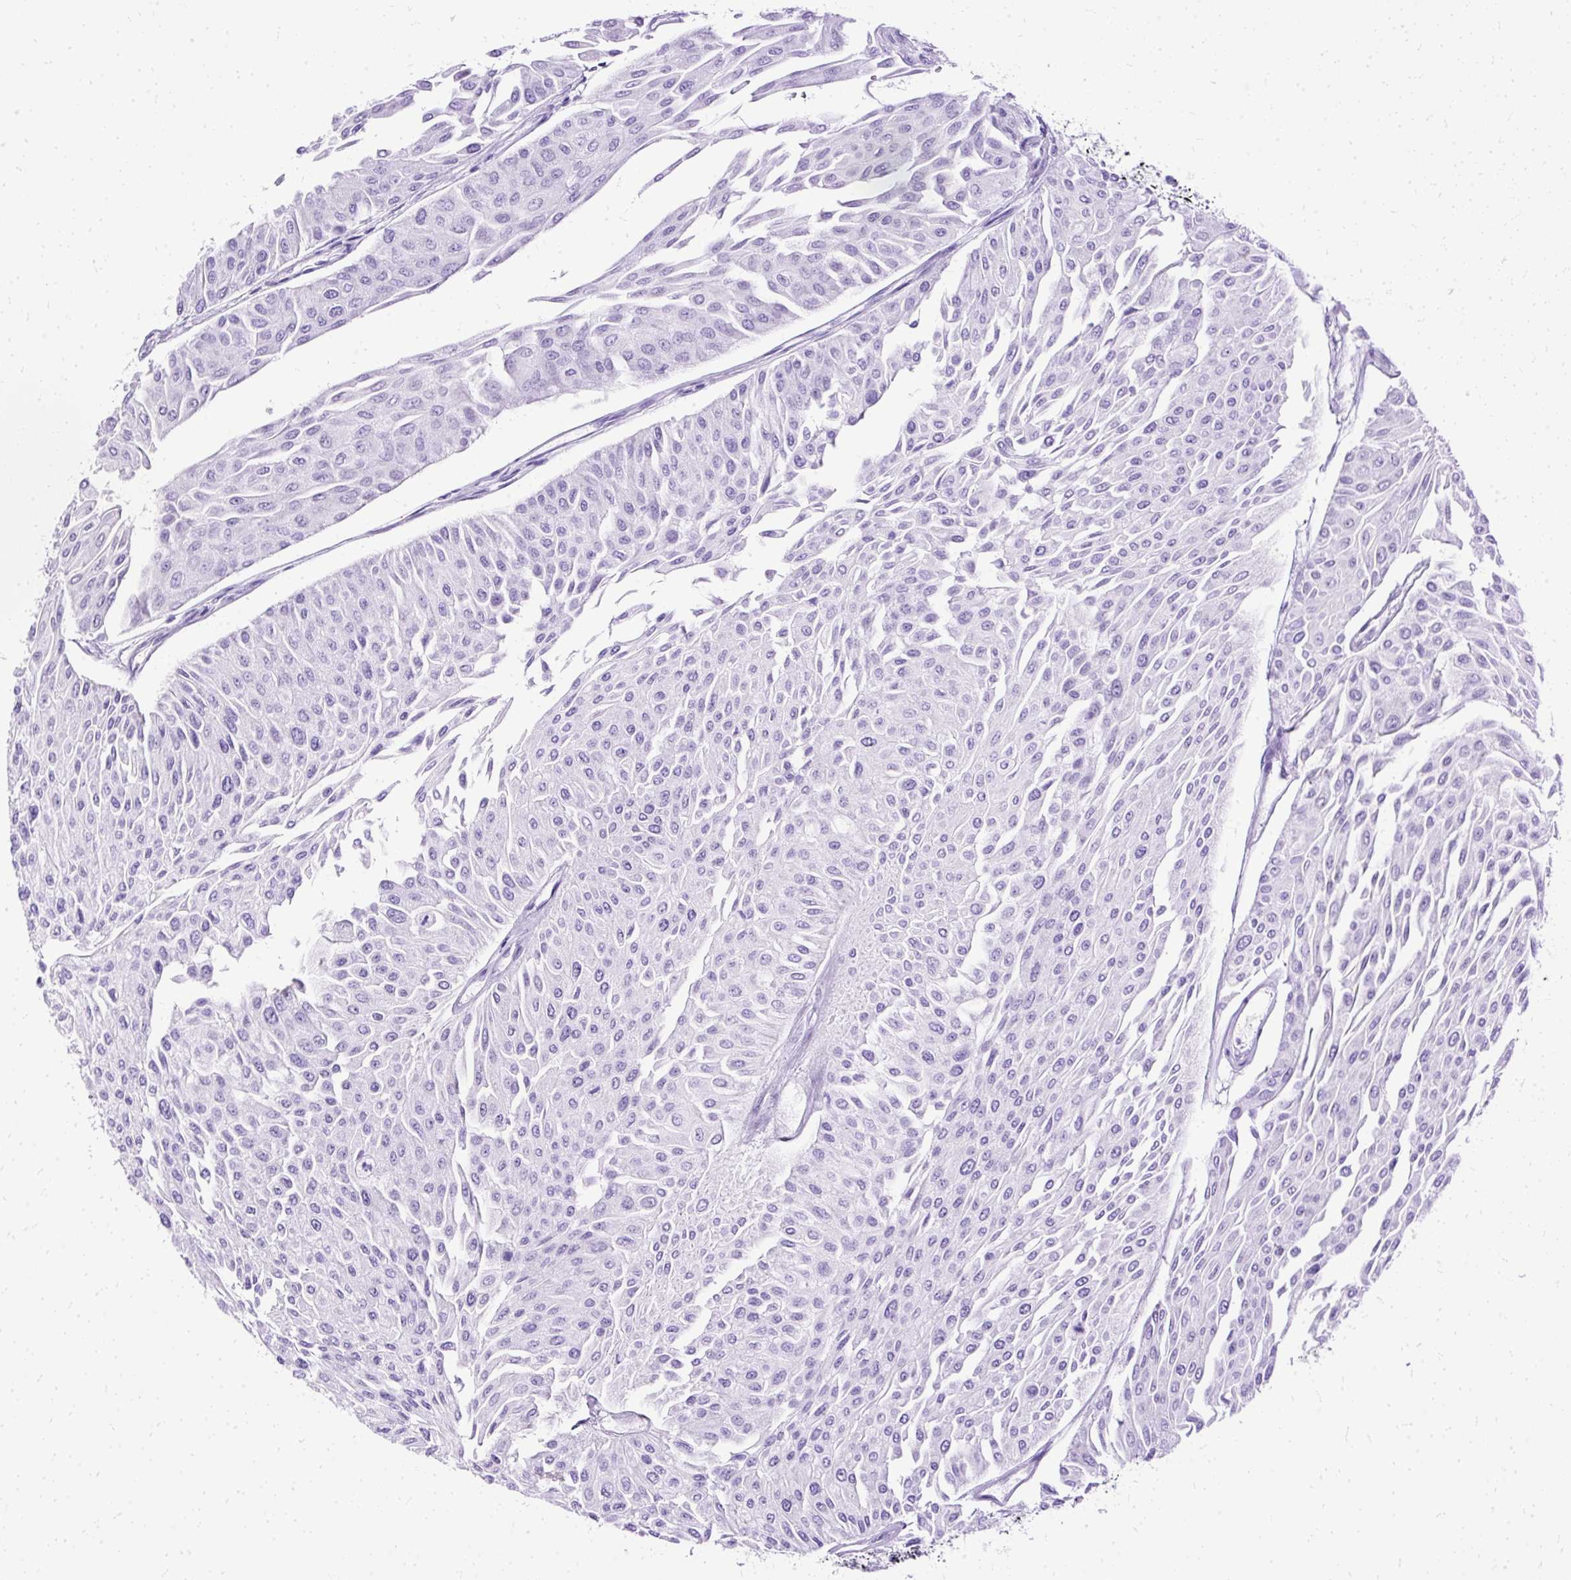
{"staining": {"intensity": "negative", "quantity": "none", "location": "none"}, "tissue": "urothelial cancer", "cell_type": "Tumor cells", "image_type": "cancer", "snomed": [{"axis": "morphology", "description": "Urothelial carcinoma, Low grade"}, {"axis": "topography", "description": "Urinary bladder"}], "caption": "This photomicrograph is of urothelial cancer stained with immunohistochemistry to label a protein in brown with the nuclei are counter-stained blue. There is no staining in tumor cells. The staining was performed using DAB (3,3'-diaminobenzidine) to visualize the protein expression in brown, while the nuclei were stained in blue with hematoxylin (Magnification: 20x).", "gene": "SLC8A2", "patient": {"sex": "male", "age": 67}}